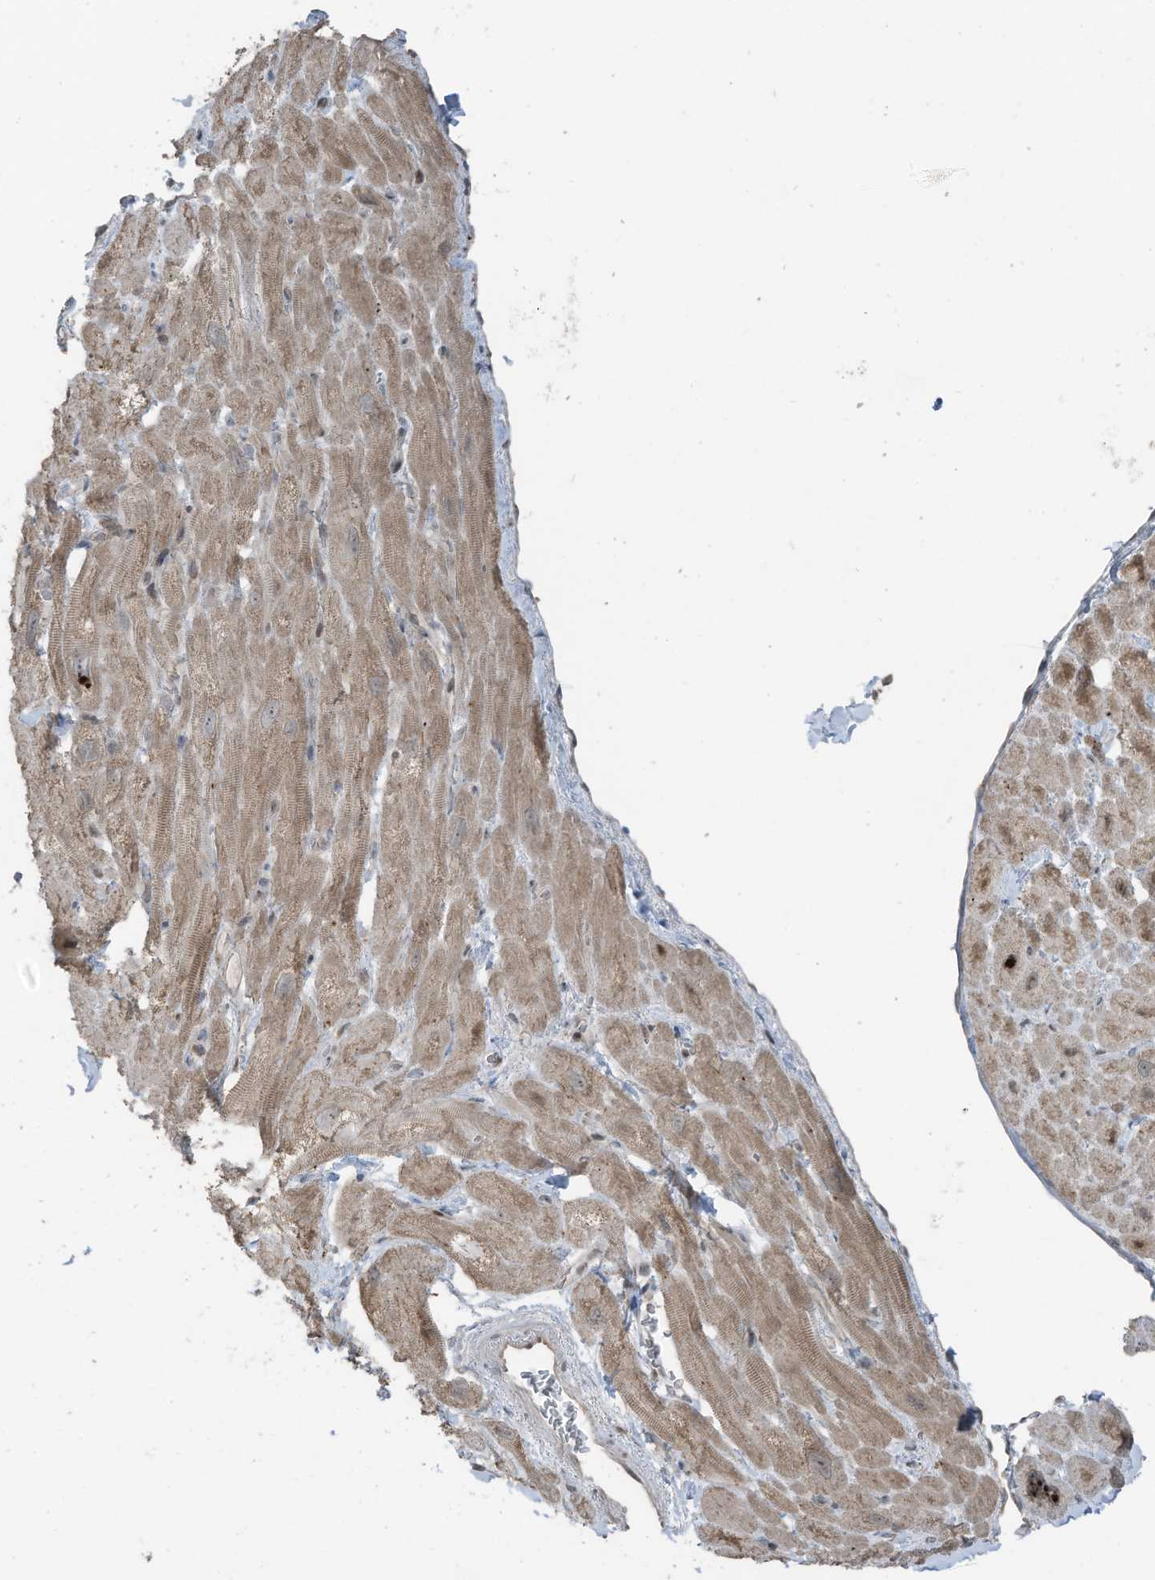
{"staining": {"intensity": "weak", "quantity": ">75%", "location": "cytoplasmic/membranous"}, "tissue": "heart muscle", "cell_type": "Cardiomyocytes", "image_type": "normal", "snomed": [{"axis": "morphology", "description": "Normal tissue, NOS"}, {"axis": "topography", "description": "Heart"}], "caption": "Immunohistochemistry (DAB) staining of normal human heart muscle shows weak cytoplasmic/membranous protein staining in about >75% of cardiomyocytes.", "gene": "TXNDC9", "patient": {"sex": "male", "age": 49}}